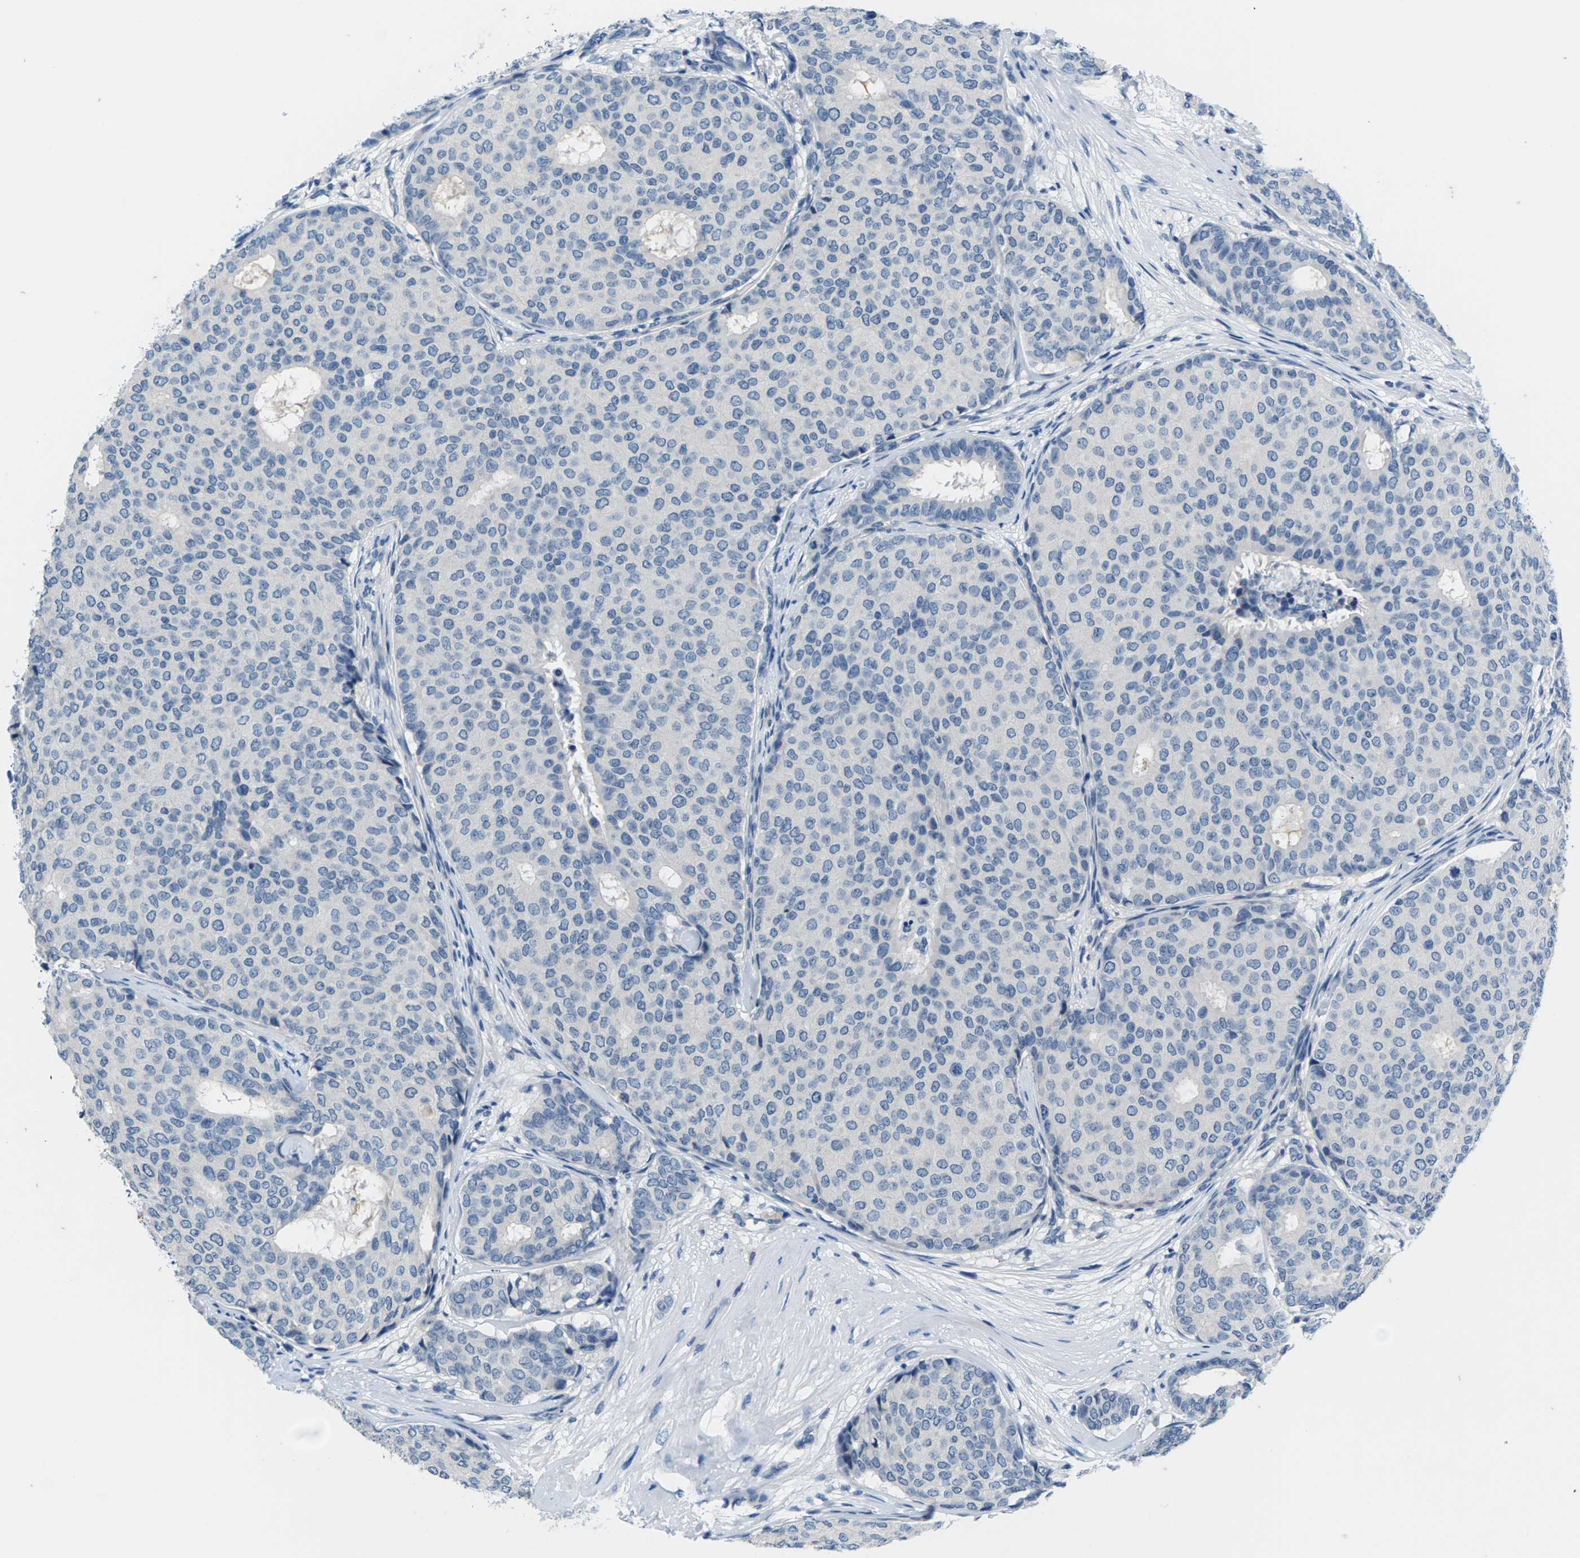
{"staining": {"intensity": "negative", "quantity": "none", "location": "none"}, "tissue": "breast cancer", "cell_type": "Tumor cells", "image_type": "cancer", "snomed": [{"axis": "morphology", "description": "Duct carcinoma"}, {"axis": "topography", "description": "Breast"}], "caption": "A histopathology image of human breast cancer is negative for staining in tumor cells.", "gene": "UMOD", "patient": {"sex": "female", "age": 75}}